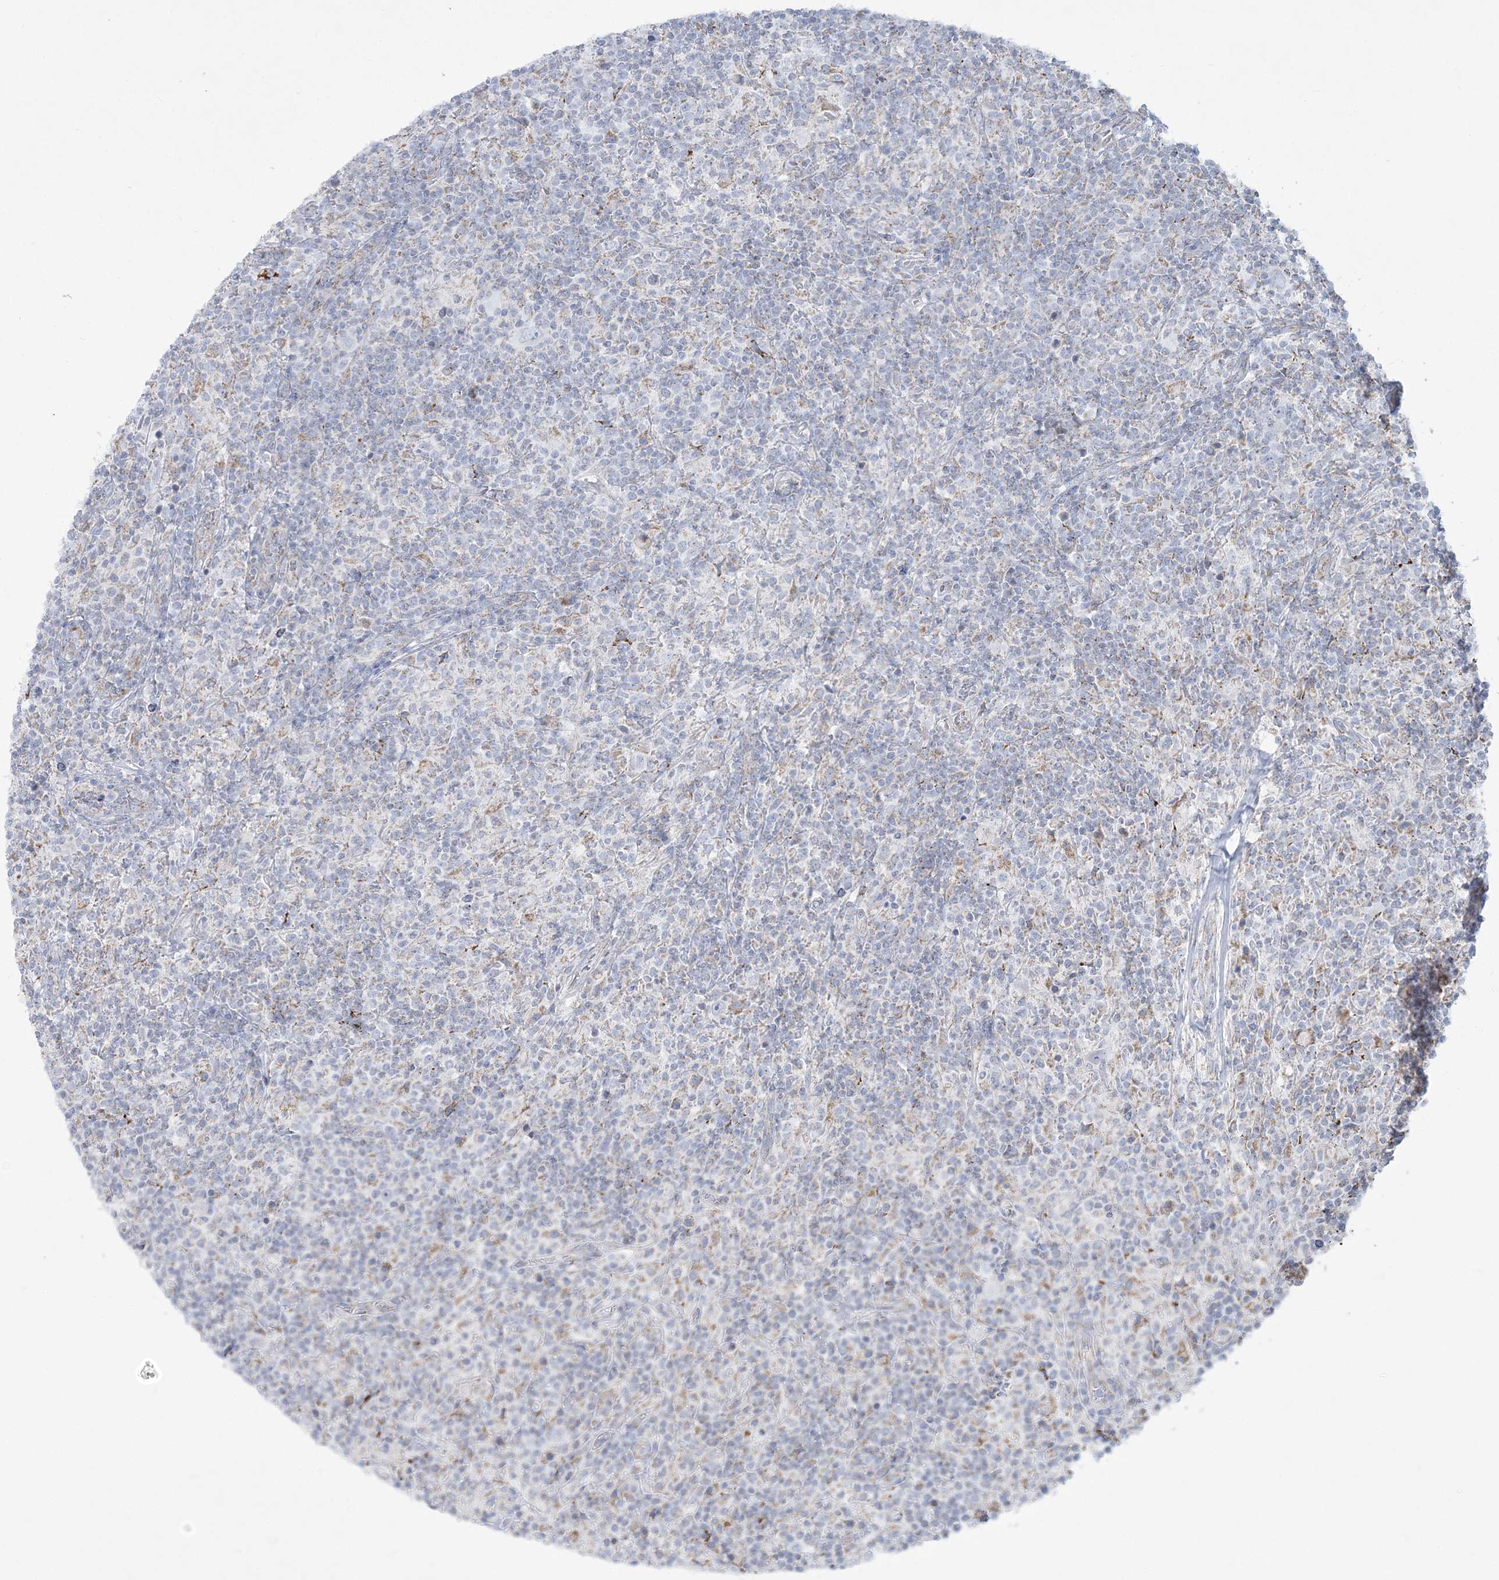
{"staining": {"intensity": "negative", "quantity": "none", "location": "none"}, "tissue": "lymphoma", "cell_type": "Tumor cells", "image_type": "cancer", "snomed": [{"axis": "morphology", "description": "Hodgkin's disease, NOS"}, {"axis": "topography", "description": "Lymph node"}], "caption": "An image of Hodgkin's disease stained for a protein demonstrates no brown staining in tumor cells. Brightfield microscopy of immunohistochemistry stained with DAB (3,3'-diaminobenzidine) (brown) and hematoxylin (blue), captured at high magnification.", "gene": "TBC1D7", "patient": {"sex": "male", "age": 70}}